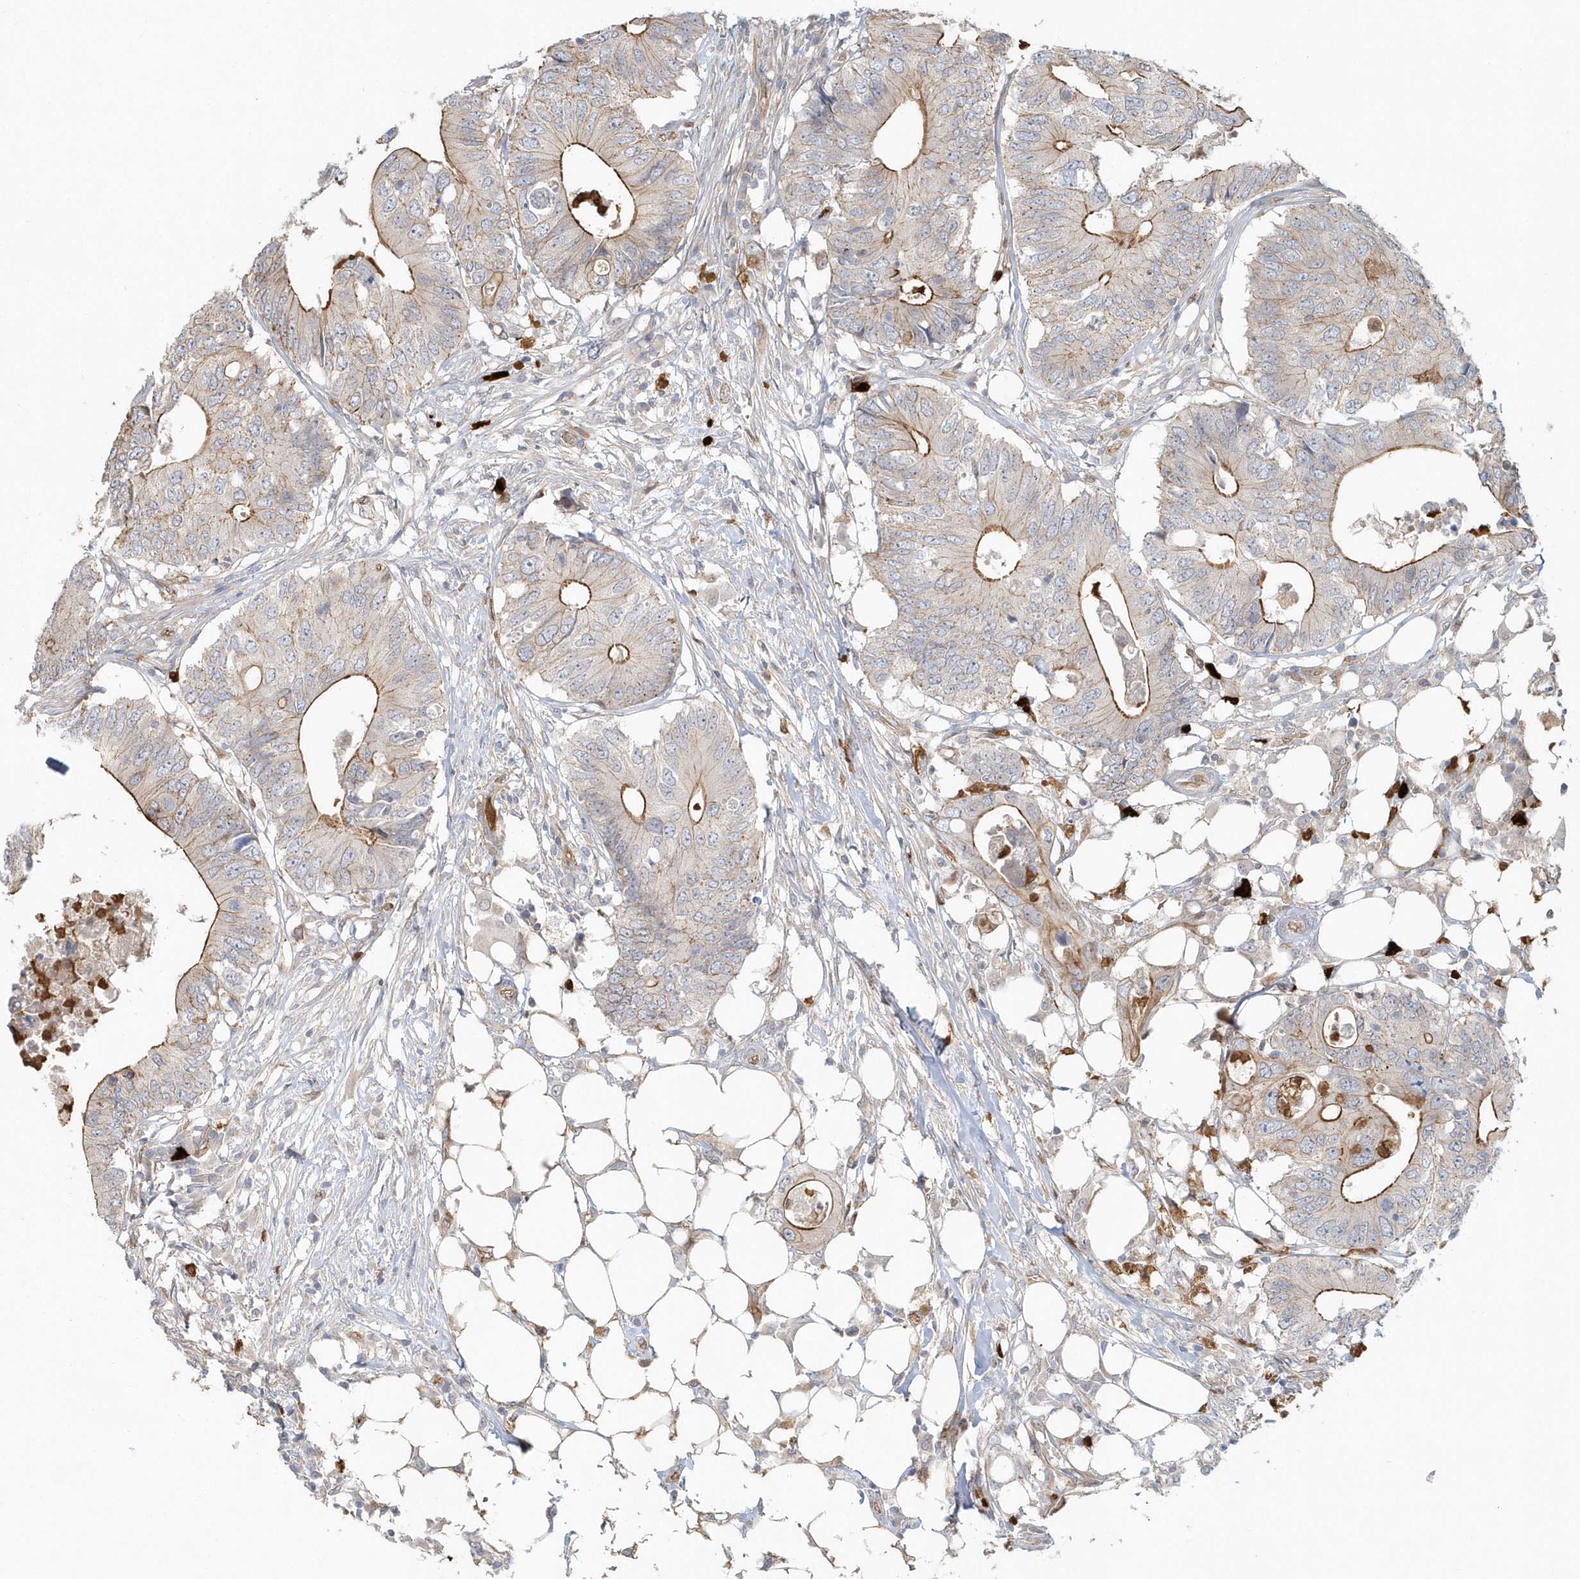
{"staining": {"intensity": "moderate", "quantity": "25%-75%", "location": "cytoplasmic/membranous"}, "tissue": "colorectal cancer", "cell_type": "Tumor cells", "image_type": "cancer", "snomed": [{"axis": "morphology", "description": "Adenocarcinoma, NOS"}, {"axis": "topography", "description": "Colon"}], "caption": "A brown stain labels moderate cytoplasmic/membranous expression of a protein in colorectal cancer tumor cells. The staining is performed using DAB (3,3'-diaminobenzidine) brown chromogen to label protein expression. The nuclei are counter-stained blue using hematoxylin.", "gene": "DNAH1", "patient": {"sex": "male", "age": 71}}